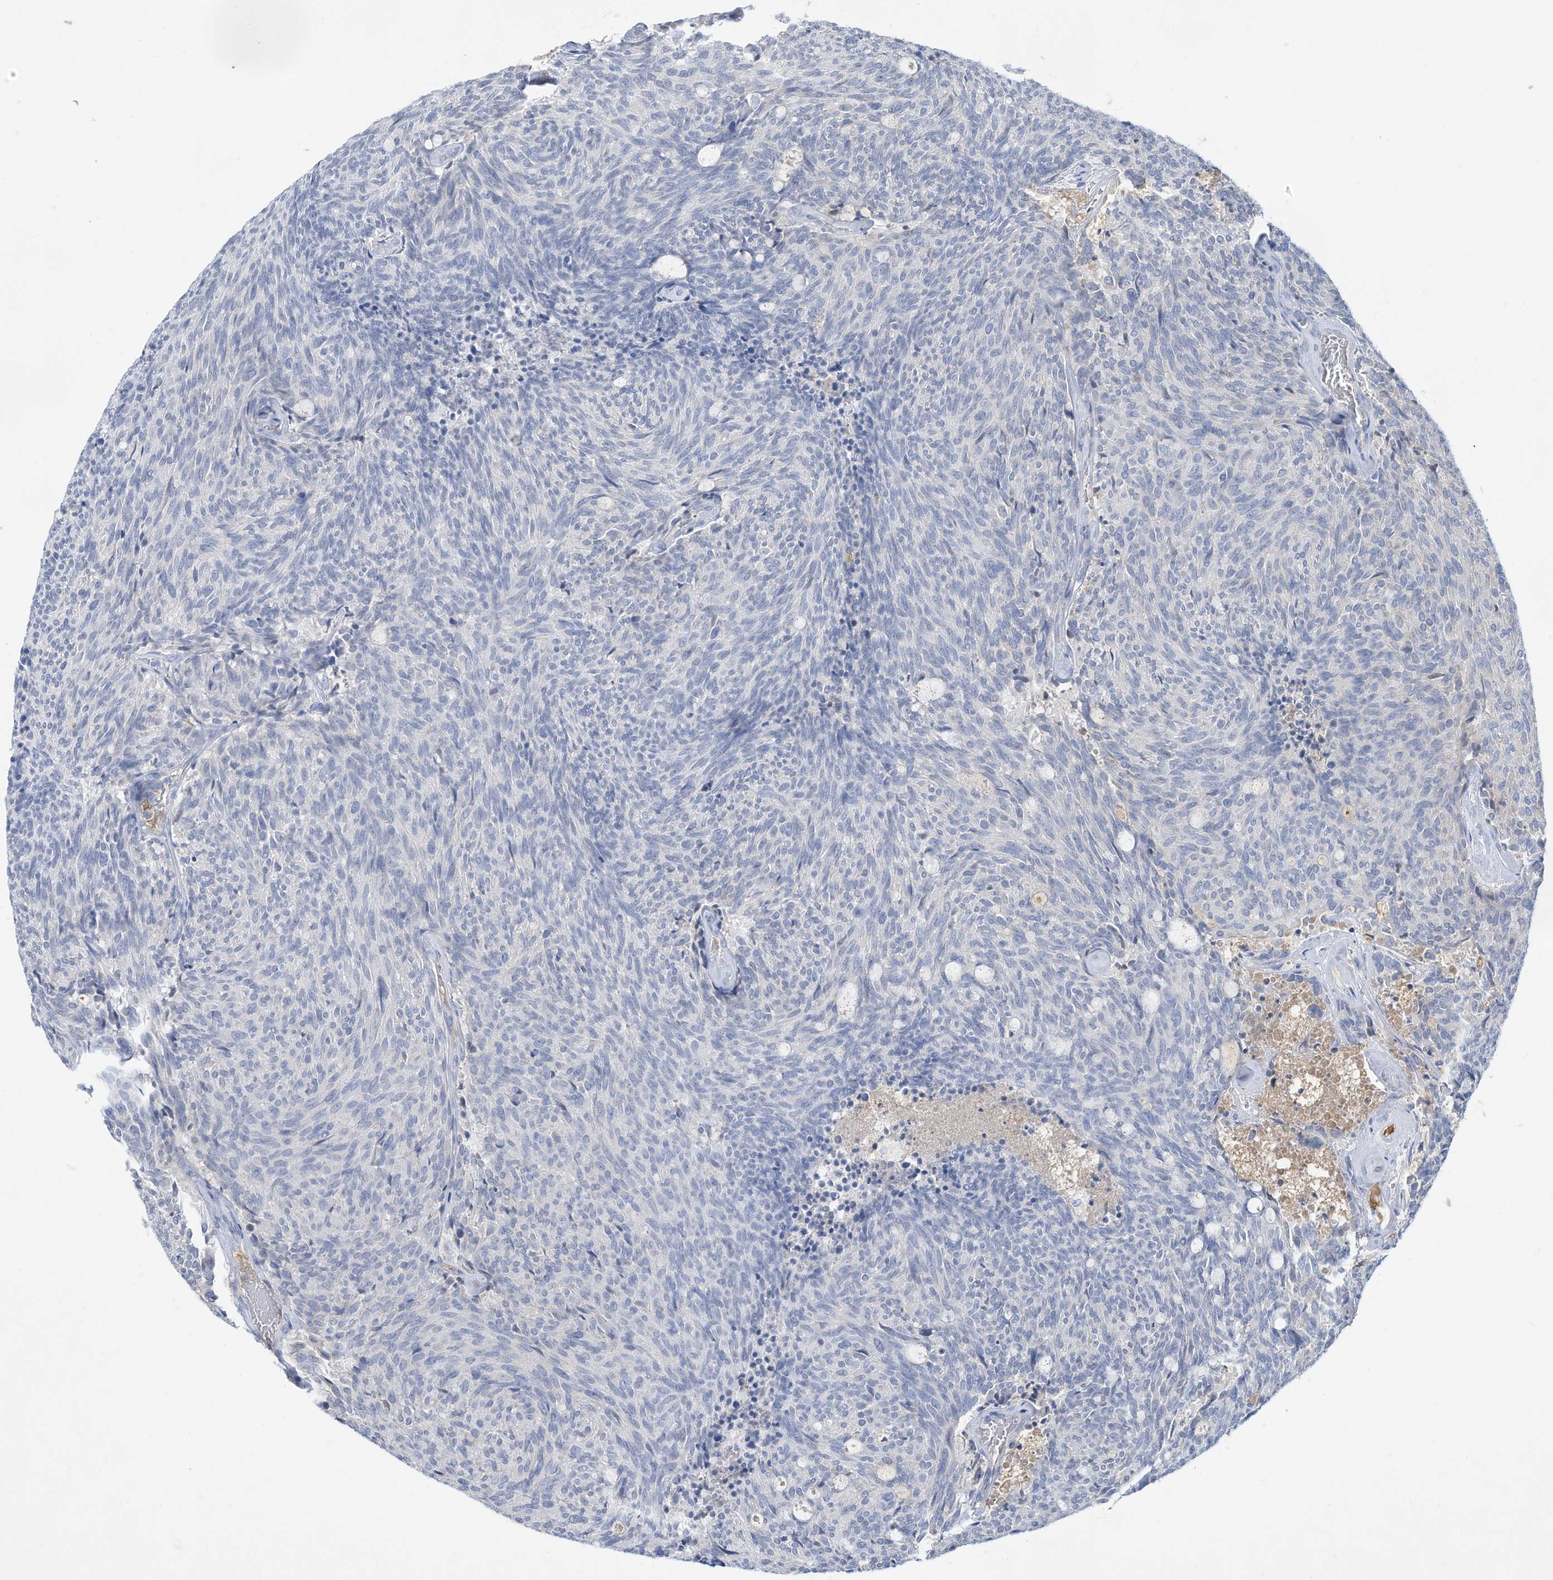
{"staining": {"intensity": "negative", "quantity": "none", "location": "none"}, "tissue": "carcinoid", "cell_type": "Tumor cells", "image_type": "cancer", "snomed": [{"axis": "morphology", "description": "Carcinoid, malignant, NOS"}, {"axis": "topography", "description": "Pancreas"}], "caption": "This is a photomicrograph of immunohistochemistry staining of malignant carcinoid, which shows no positivity in tumor cells.", "gene": "HAS3", "patient": {"sex": "female", "age": 54}}